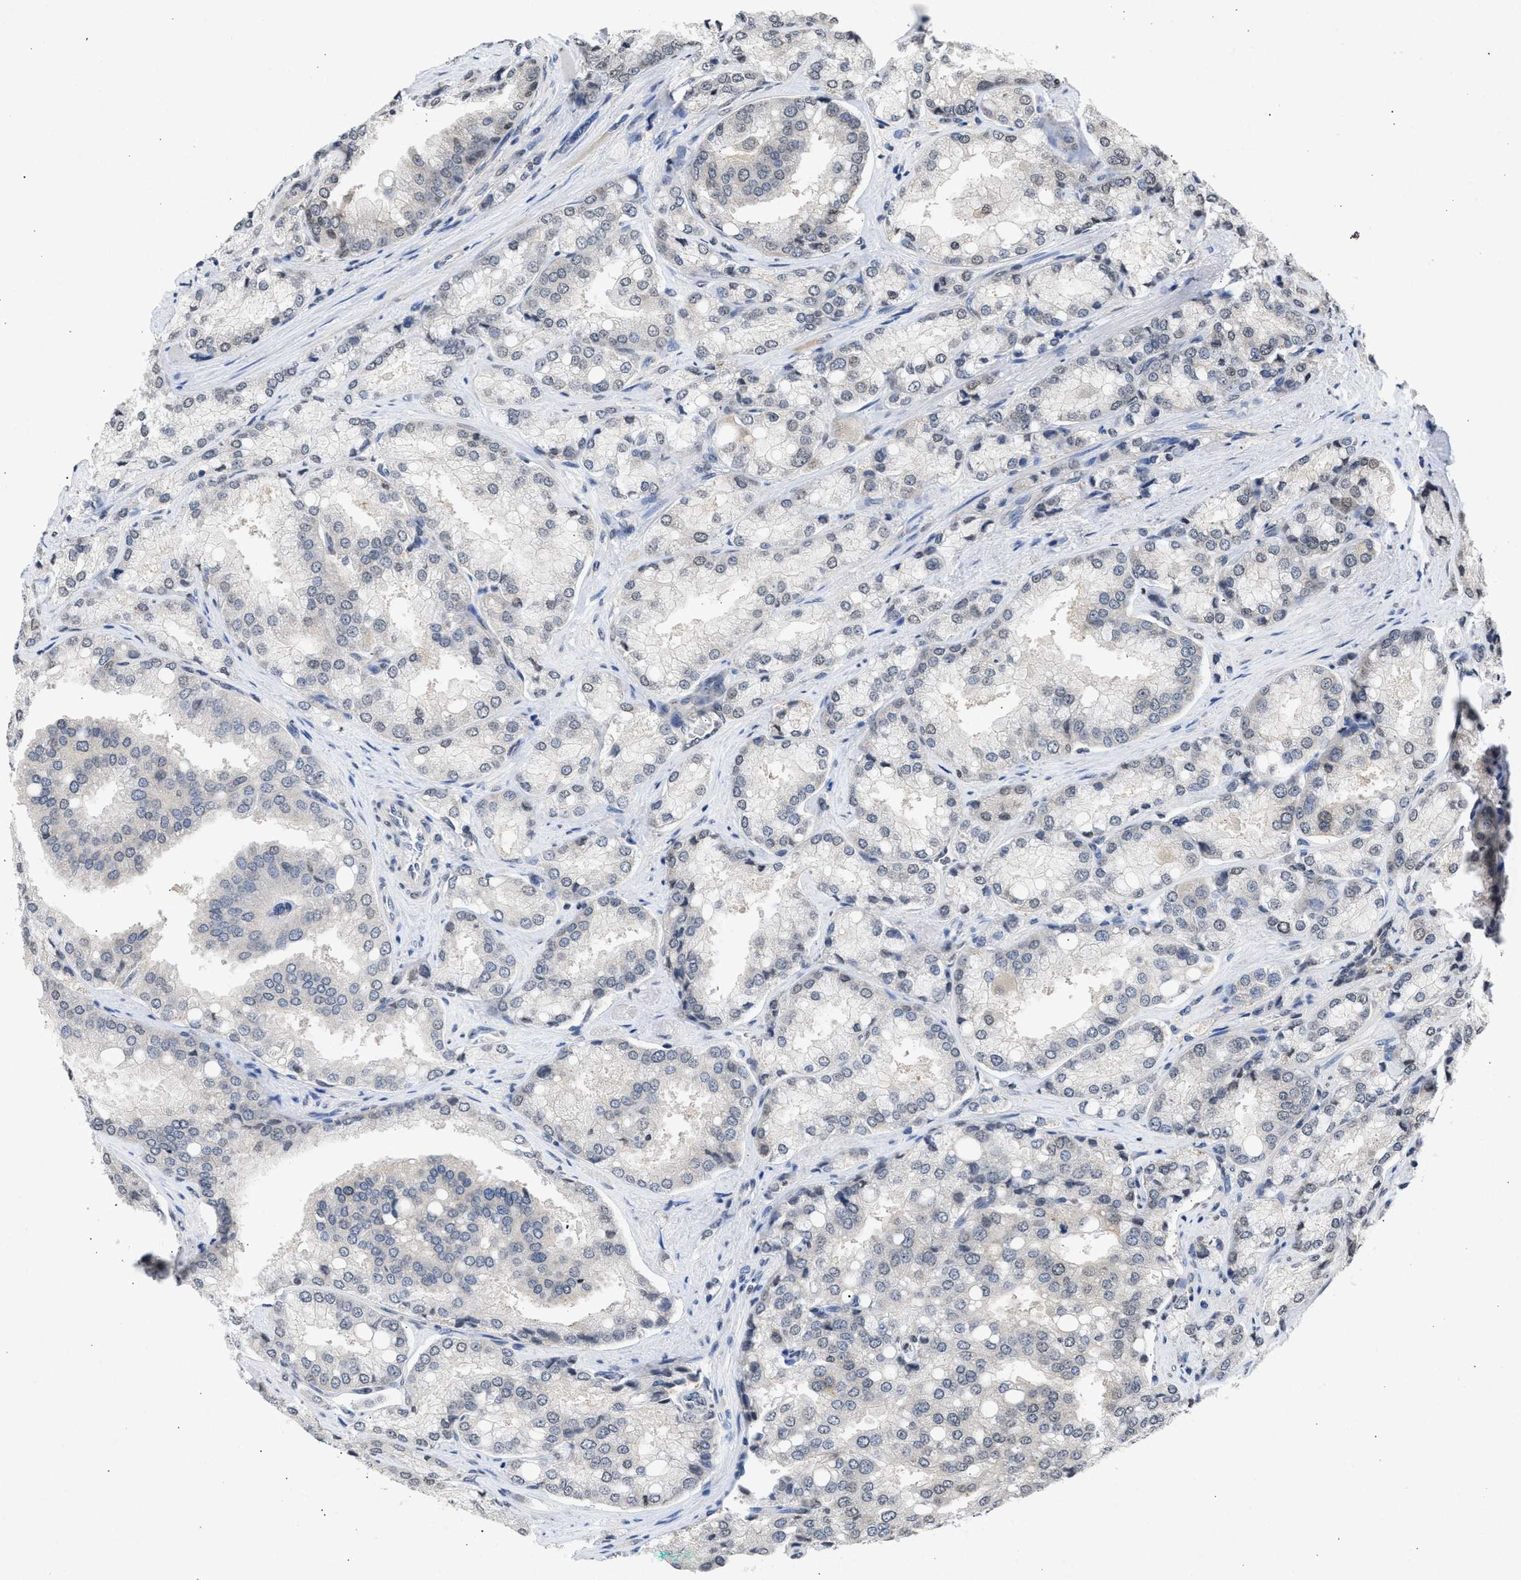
{"staining": {"intensity": "weak", "quantity": "<25%", "location": "nuclear"}, "tissue": "prostate cancer", "cell_type": "Tumor cells", "image_type": "cancer", "snomed": [{"axis": "morphology", "description": "Adenocarcinoma, High grade"}, {"axis": "topography", "description": "Prostate"}], "caption": "IHC micrograph of prostate cancer stained for a protein (brown), which exhibits no staining in tumor cells.", "gene": "NUP35", "patient": {"sex": "male", "age": 50}}